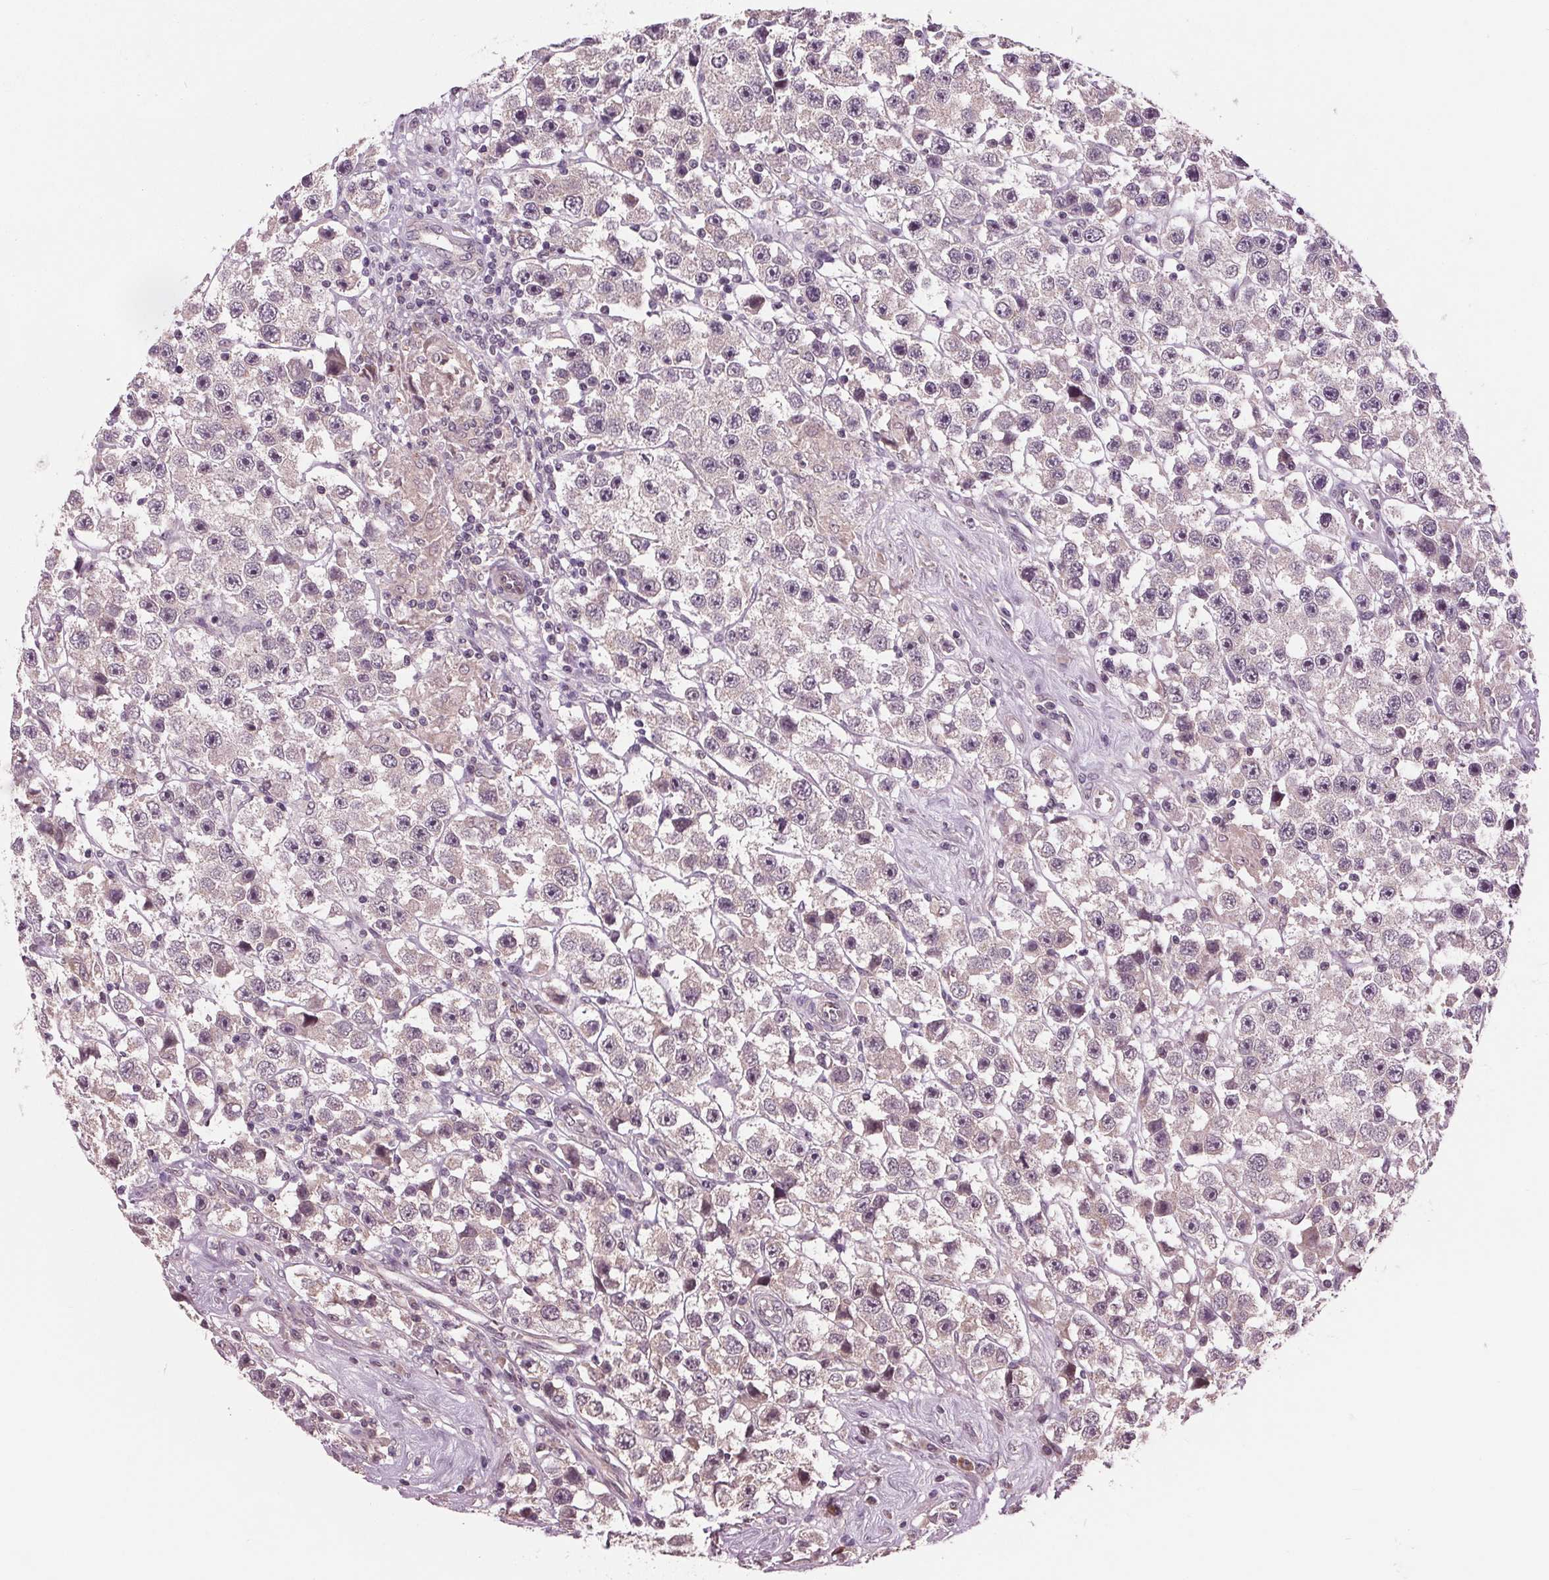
{"staining": {"intensity": "negative", "quantity": "none", "location": "none"}, "tissue": "testis cancer", "cell_type": "Tumor cells", "image_type": "cancer", "snomed": [{"axis": "morphology", "description": "Seminoma, NOS"}, {"axis": "topography", "description": "Testis"}], "caption": "An immunohistochemistry (IHC) image of testis seminoma is shown. There is no staining in tumor cells of testis seminoma. (Brightfield microscopy of DAB (3,3'-diaminobenzidine) IHC at high magnification).", "gene": "MAPK8", "patient": {"sex": "male", "age": 45}}